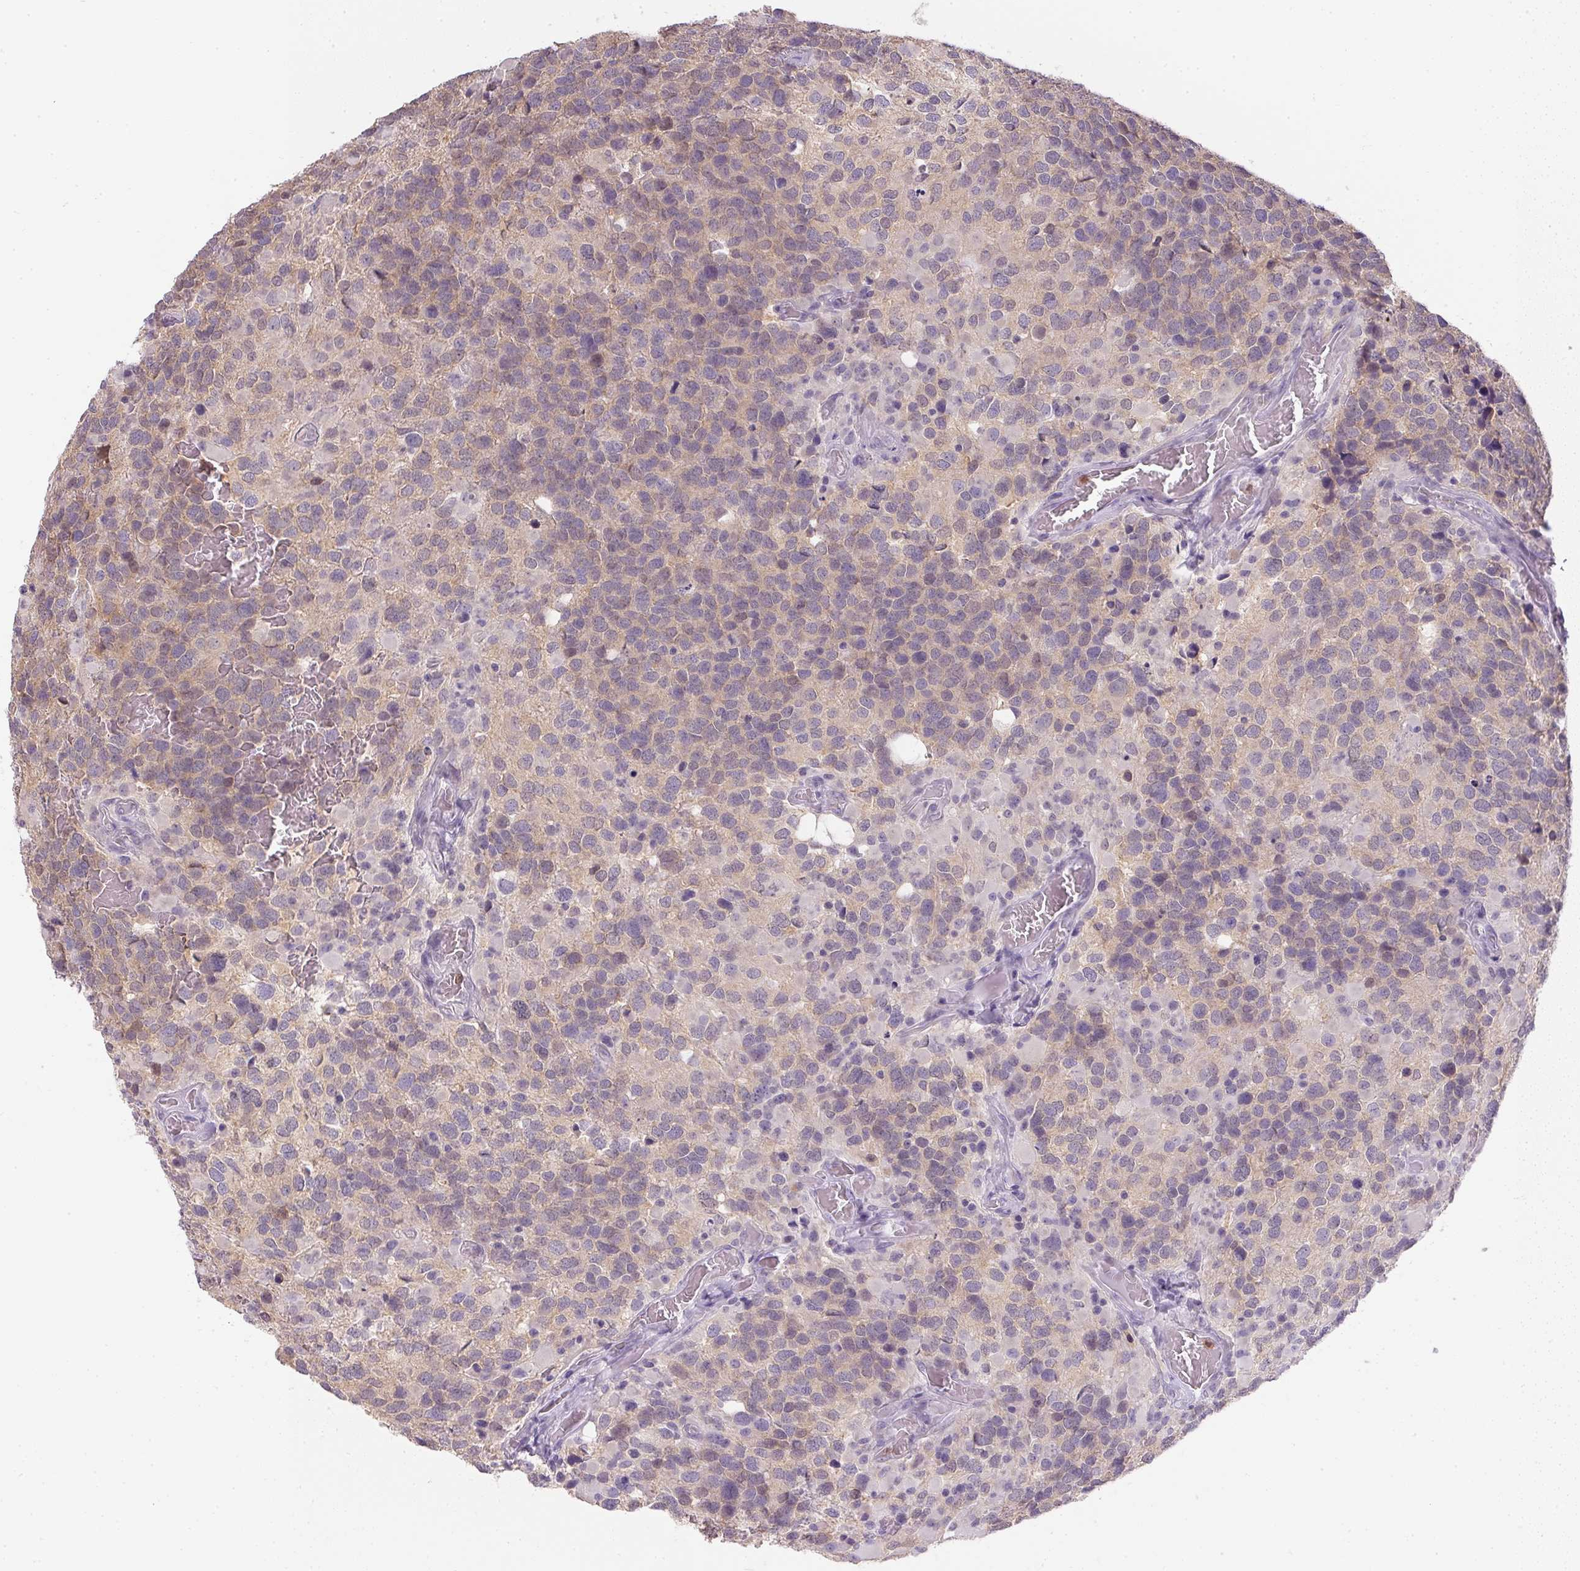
{"staining": {"intensity": "weak", "quantity": "<25%", "location": "cytoplasmic/membranous"}, "tissue": "glioma", "cell_type": "Tumor cells", "image_type": "cancer", "snomed": [{"axis": "morphology", "description": "Glioma, malignant, High grade"}, {"axis": "topography", "description": "Brain"}], "caption": "This image is of malignant glioma (high-grade) stained with immunohistochemistry (IHC) to label a protein in brown with the nuclei are counter-stained blue. There is no positivity in tumor cells. (DAB immunohistochemistry, high magnification).", "gene": "DNAJC5G", "patient": {"sex": "female", "age": 40}}